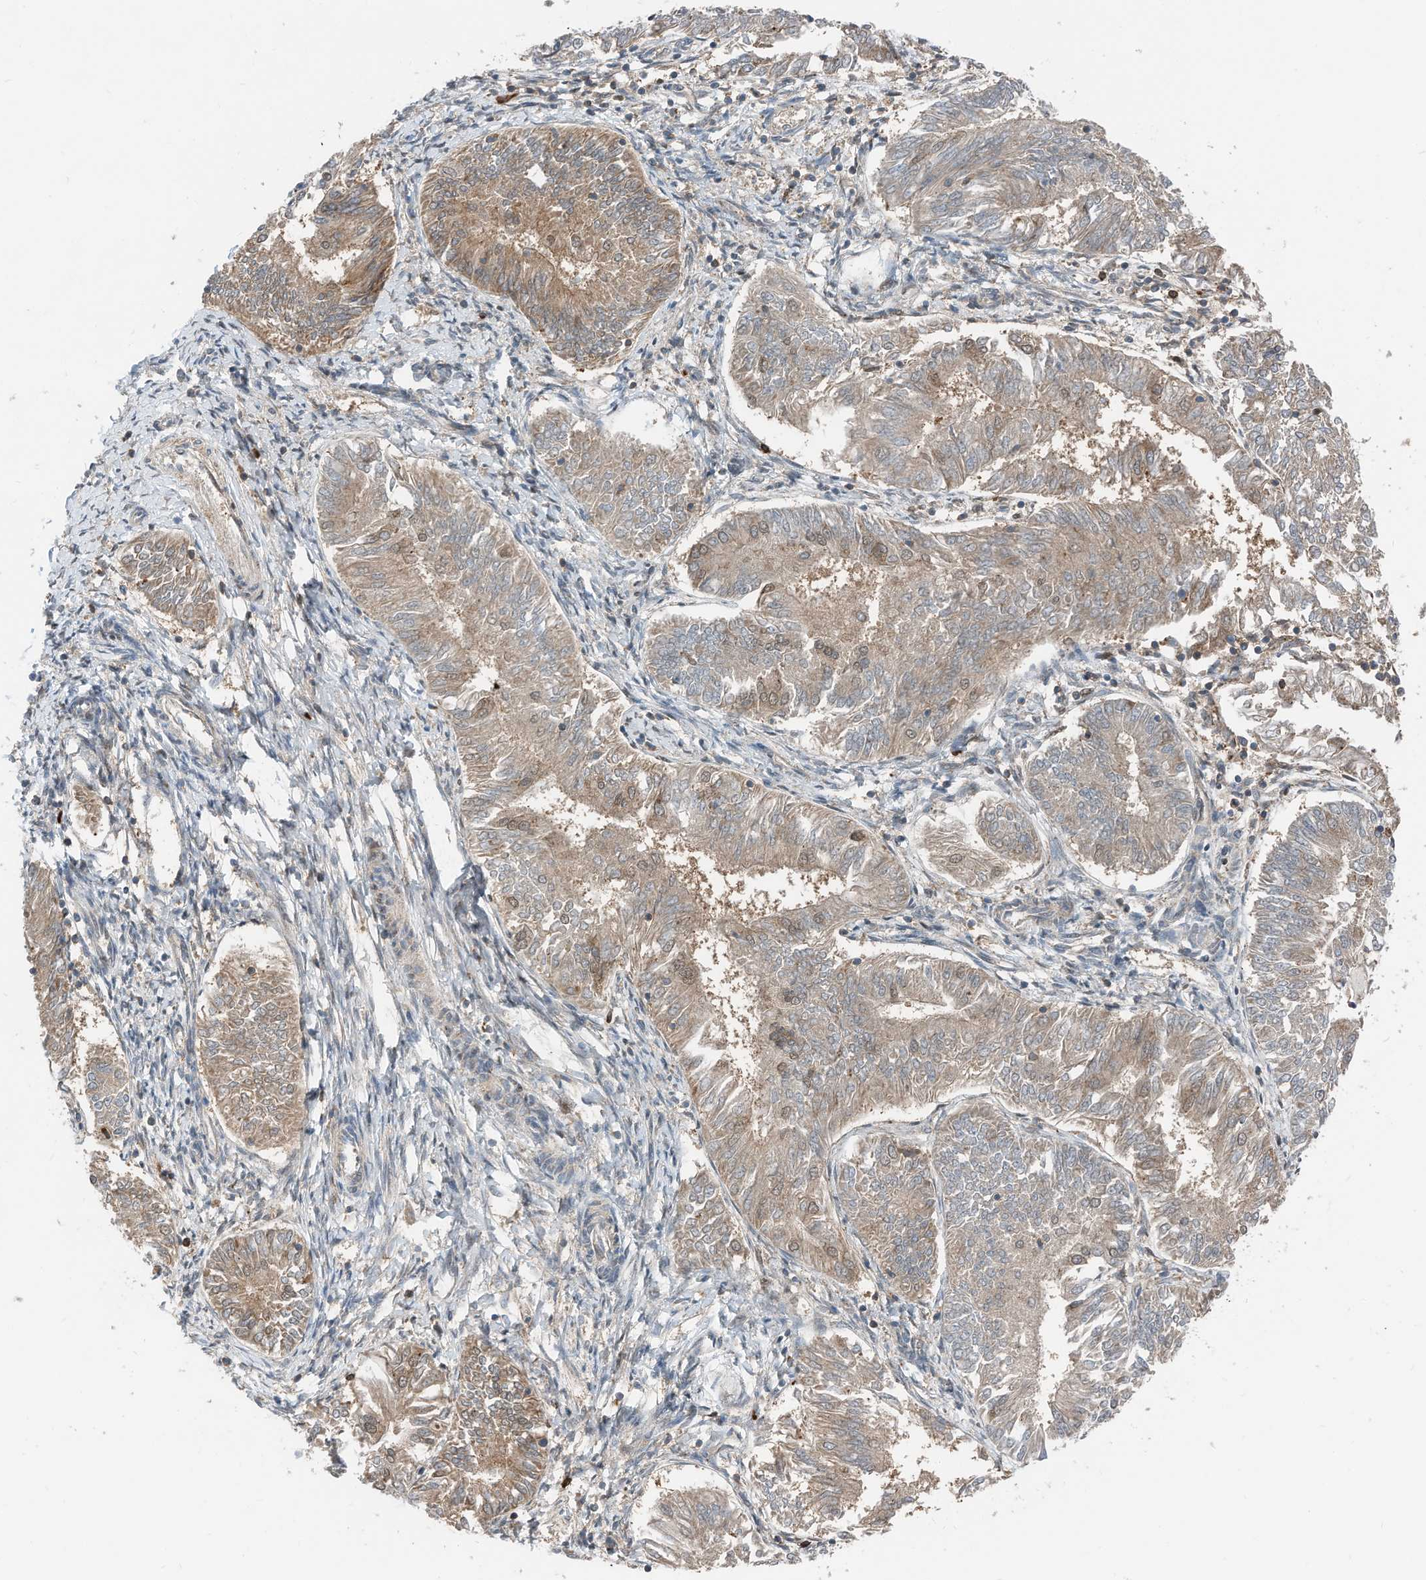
{"staining": {"intensity": "weak", "quantity": ">75%", "location": "cytoplasmic/membranous"}, "tissue": "endometrial cancer", "cell_type": "Tumor cells", "image_type": "cancer", "snomed": [{"axis": "morphology", "description": "Adenocarcinoma, NOS"}, {"axis": "topography", "description": "Endometrium"}], "caption": "Tumor cells display weak cytoplasmic/membranous staining in about >75% of cells in endometrial adenocarcinoma. (DAB (3,3'-diaminobenzidine) = brown stain, brightfield microscopy at high magnification).", "gene": "RMND1", "patient": {"sex": "female", "age": 58}}